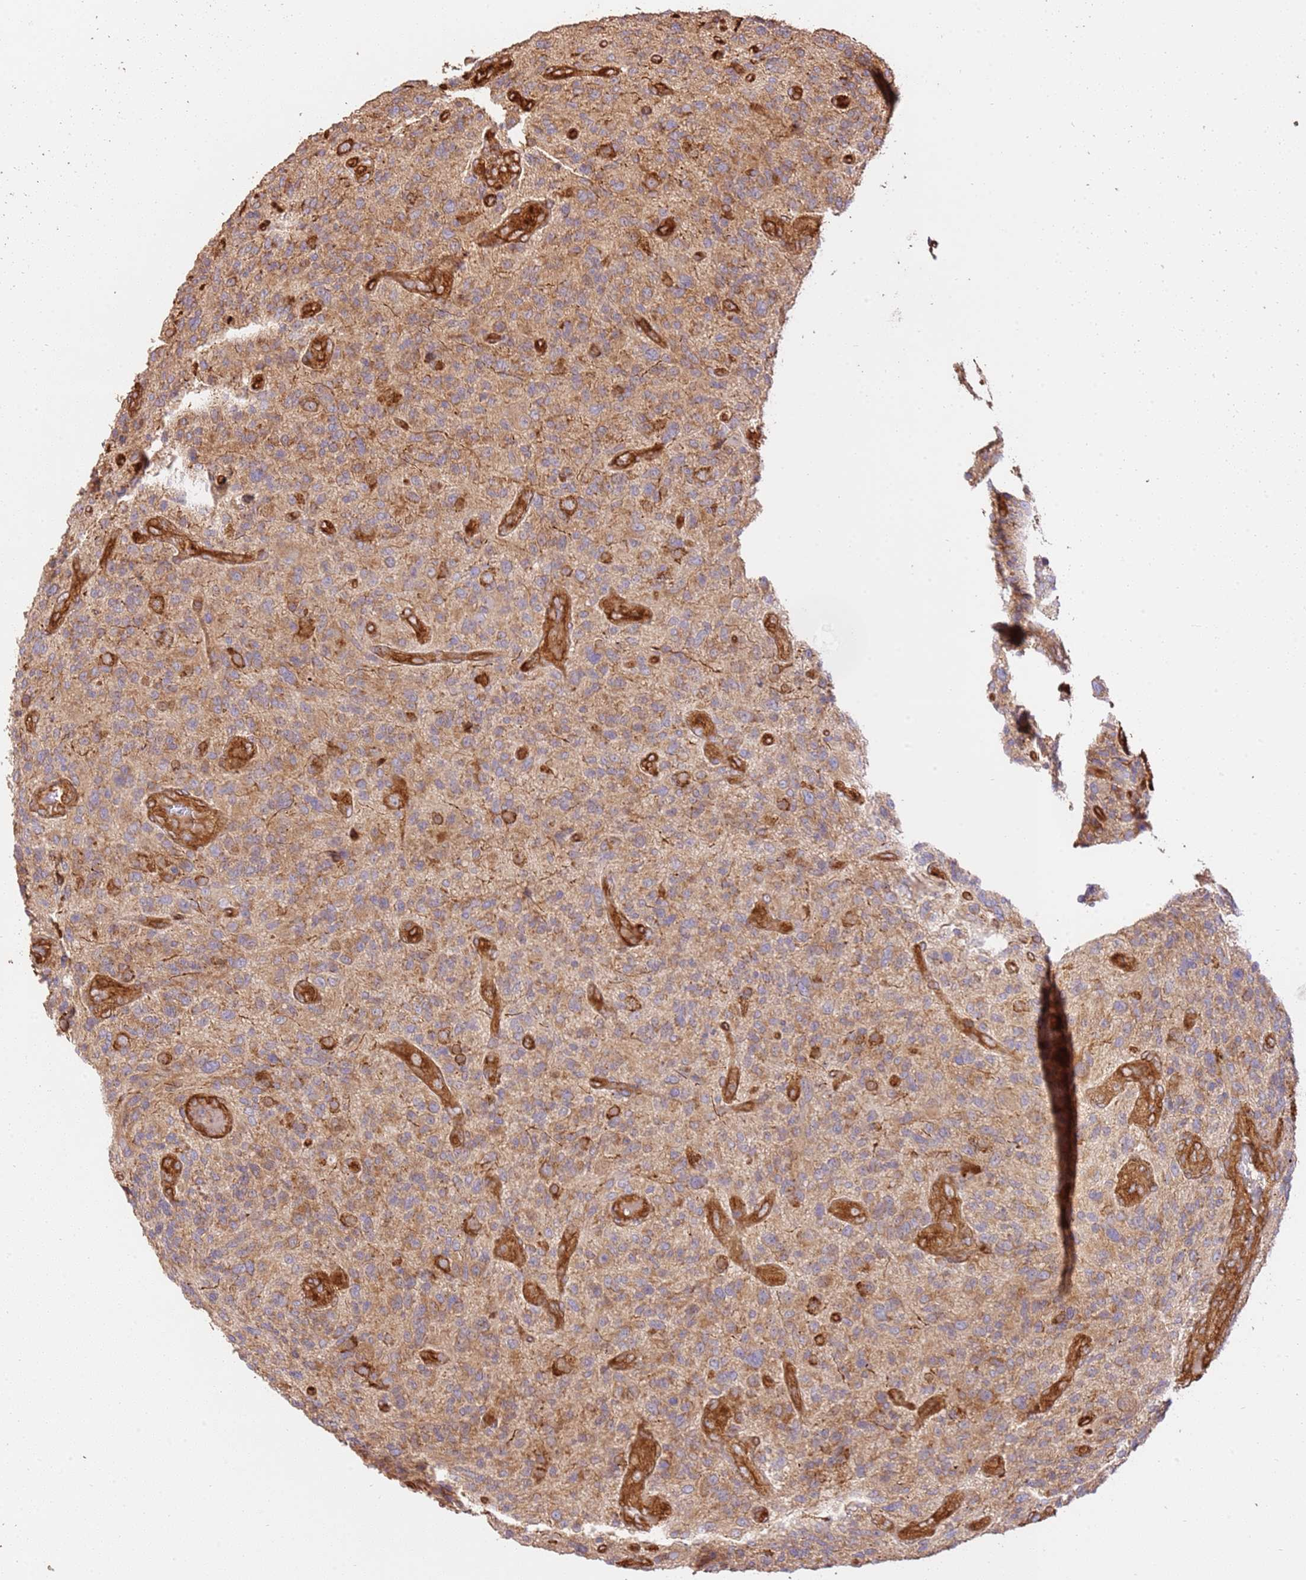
{"staining": {"intensity": "moderate", "quantity": ">75%", "location": "cytoplasmic/membranous"}, "tissue": "glioma", "cell_type": "Tumor cells", "image_type": "cancer", "snomed": [{"axis": "morphology", "description": "Glioma, malignant, High grade"}, {"axis": "topography", "description": "Brain"}], "caption": "IHC staining of malignant glioma (high-grade), which reveals medium levels of moderate cytoplasmic/membranous positivity in approximately >75% of tumor cells indicating moderate cytoplasmic/membranous protein expression. The staining was performed using DAB (3,3'-diaminobenzidine) (brown) for protein detection and nuclei were counterstained in hematoxylin (blue).", "gene": "ZBTB39", "patient": {"sex": "male", "age": 47}}